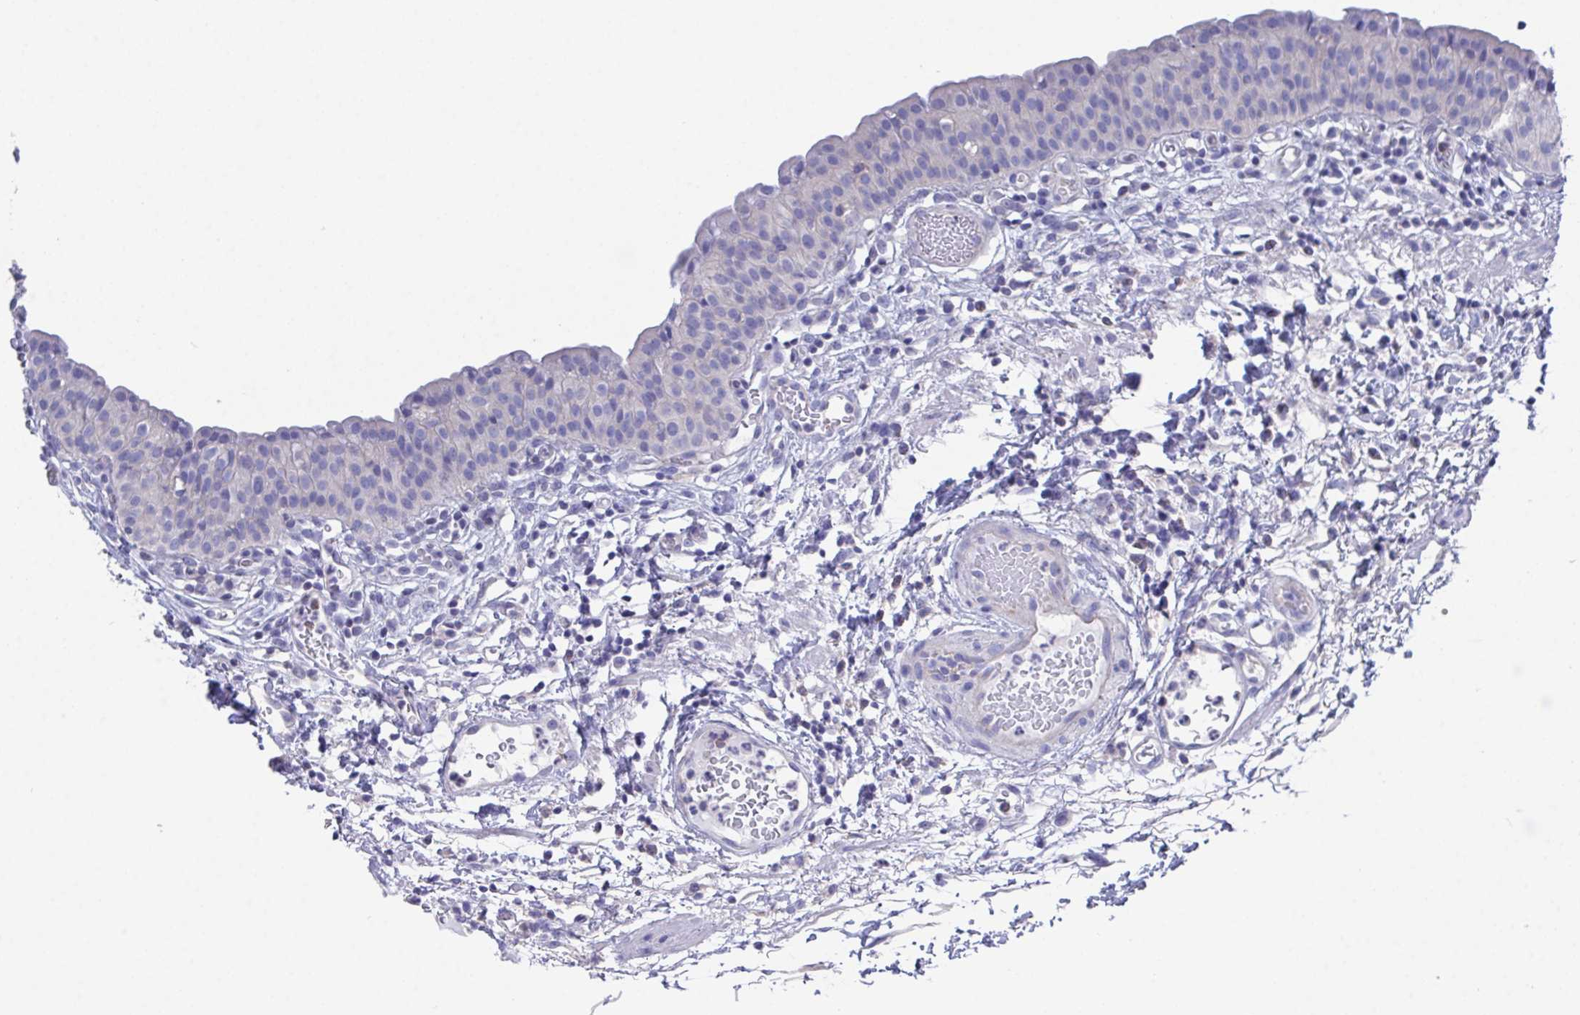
{"staining": {"intensity": "negative", "quantity": "none", "location": "none"}, "tissue": "urinary bladder", "cell_type": "Urothelial cells", "image_type": "normal", "snomed": [{"axis": "morphology", "description": "Normal tissue, NOS"}, {"axis": "morphology", "description": "Inflammation, NOS"}, {"axis": "topography", "description": "Urinary bladder"}], "caption": "Protein analysis of unremarkable urinary bladder exhibits no significant staining in urothelial cells.", "gene": "PRG3", "patient": {"sex": "male", "age": 57}}